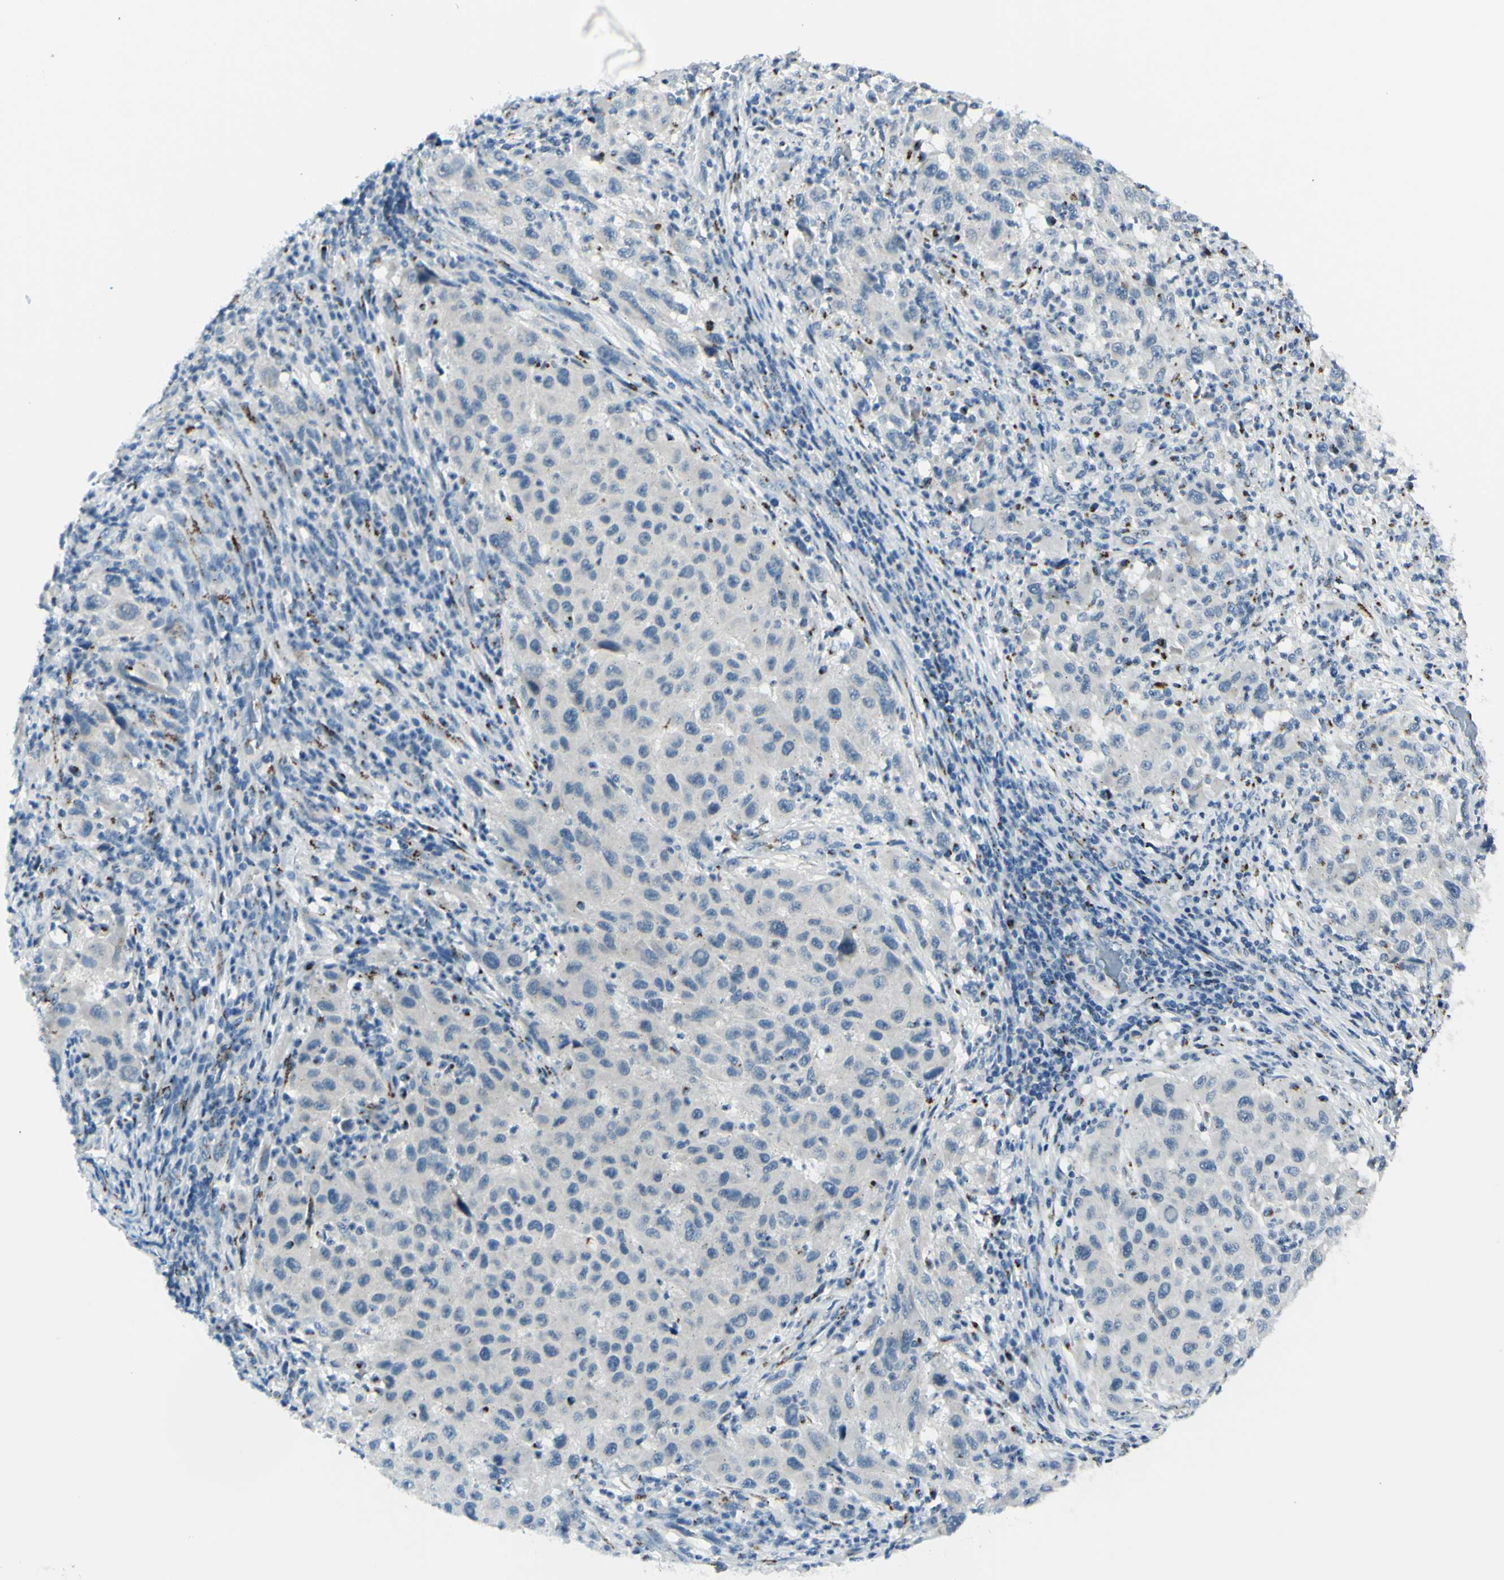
{"staining": {"intensity": "negative", "quantity": "none", "location": "none"}, "tissue": "melanoma", "cell_type": "Tumor cells", "image_type": "cancer", "snomed": [{"axis": "morphology", "description": "Malignant melanoma, Metastatic site"}, {"axis": "topography", "description": "Lymph node"}], "caption": "Immunohistochemical staining of melanoma demonstrates no significant staining in tumor cells.", "gene": "B4GALT1", "patient": {"sex": "male", "age": 61}}